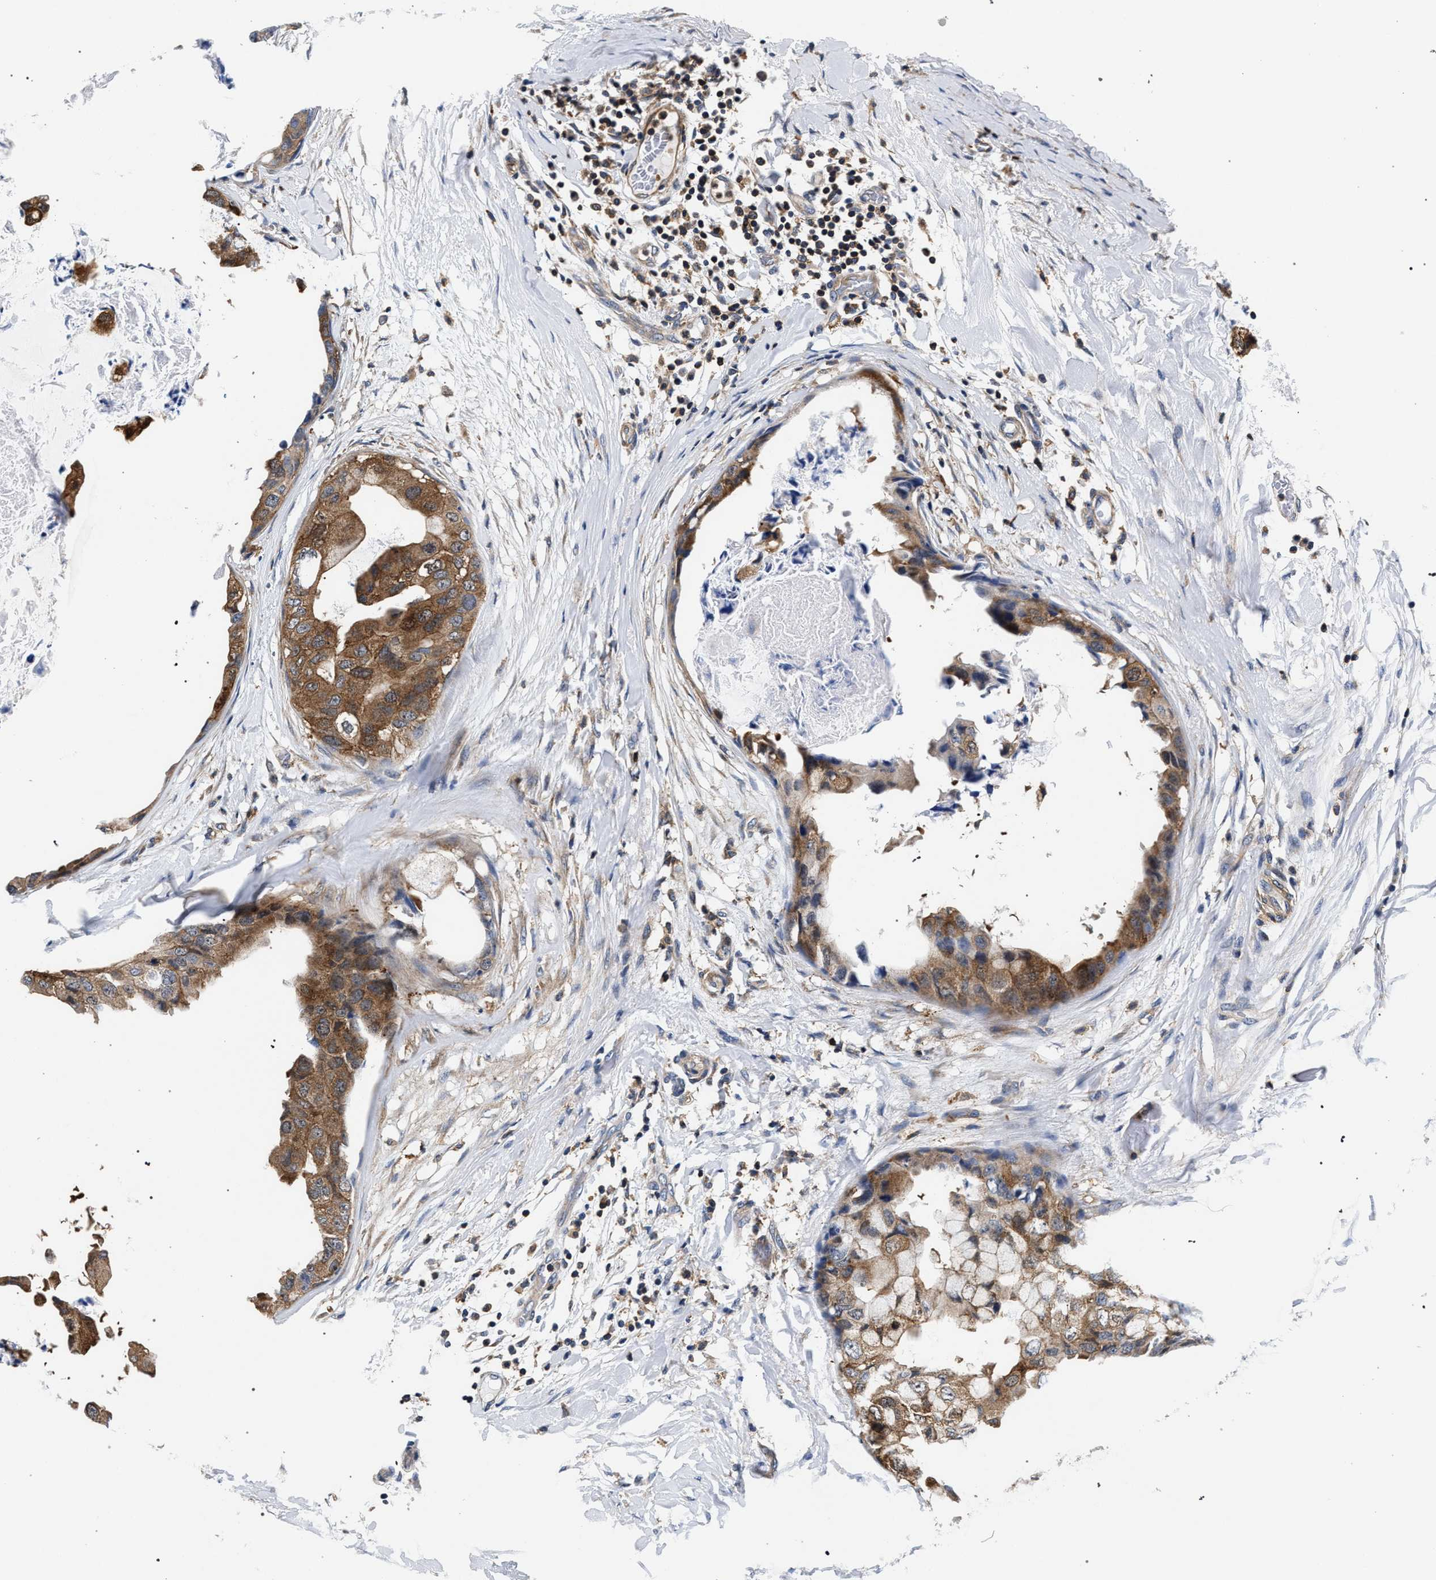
{"staining": {"intensity": "moderate", "quantity": ">75%", "location": "cytoplasmic/membranous"}, "tissue": "breast cancer", "cell_type": "Tumor cells", "image_type": "cancer", "snomed": [{"axis": "morphology", "description": "Duct carcinoma"}, {"axis": "topography", "description": "Breast"}], "caption": "Brown immunohistochemical staining in human intraductal carcinoma (breast) reveals moderate cytoplasmic/membranous positivity in about >75% of tumor cells.", "gene": "LASP1", "patient": {"sex": "female", "age": 40}}